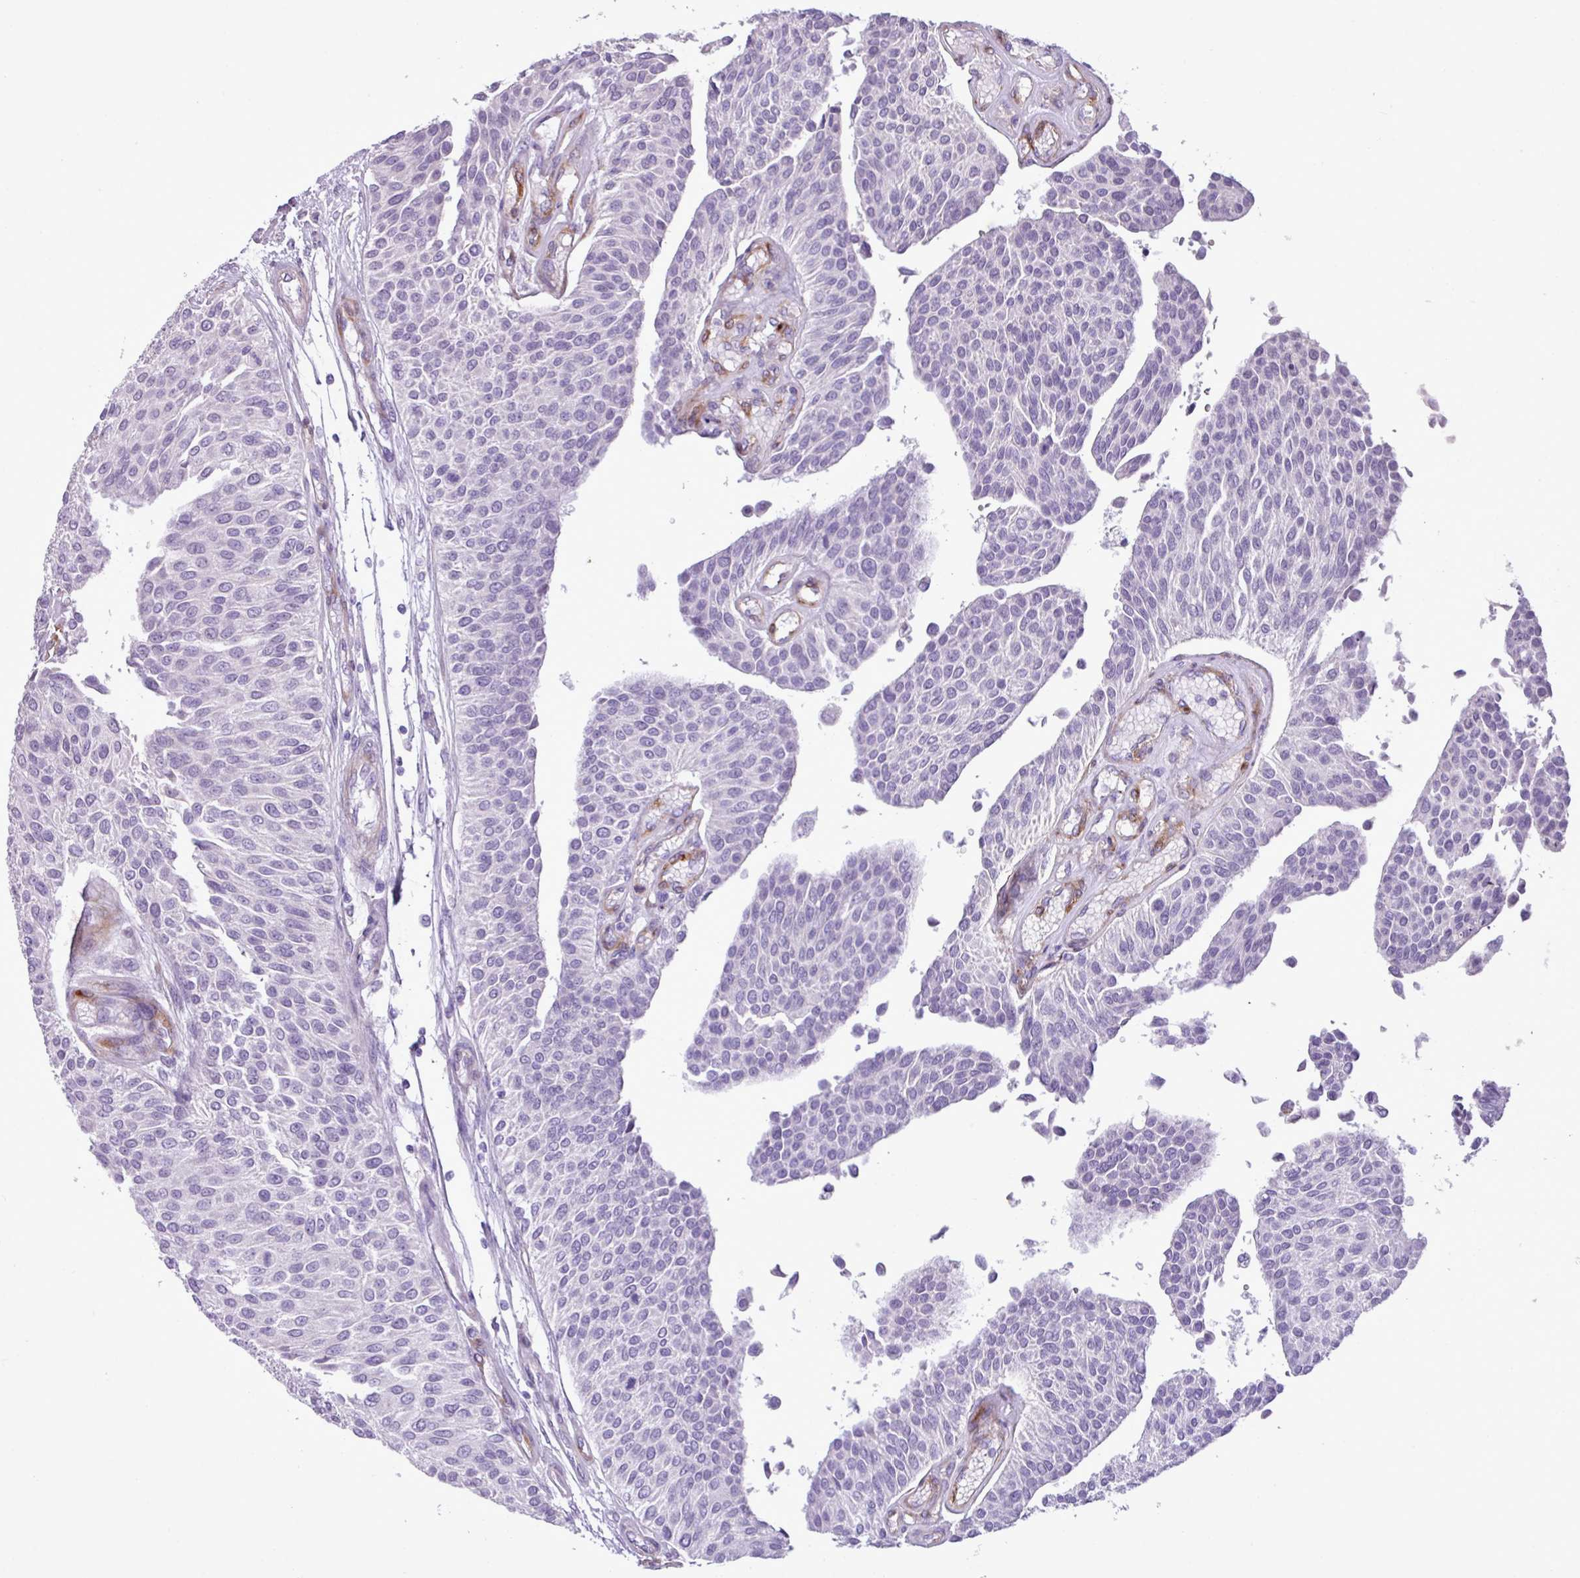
{"staining": {"intensity": "negative", "quantity": "none", "location": "none"}, "tissue": "urothelial cancer", "cell_type": "Tumor cells", "image_type": "cancer", "snomed": [{"axis": "morphology", "description": "Urothelial carcinoma, NOS"}, {"axis": "topography", "description": "Urinary bladder"}], "caption": "This is a photomicrograph of IHC staining of urothelial cancer, which shows no staining in tumor cells.", "gene": "CD248", "patient": {"sex": "male", "age": 55}}